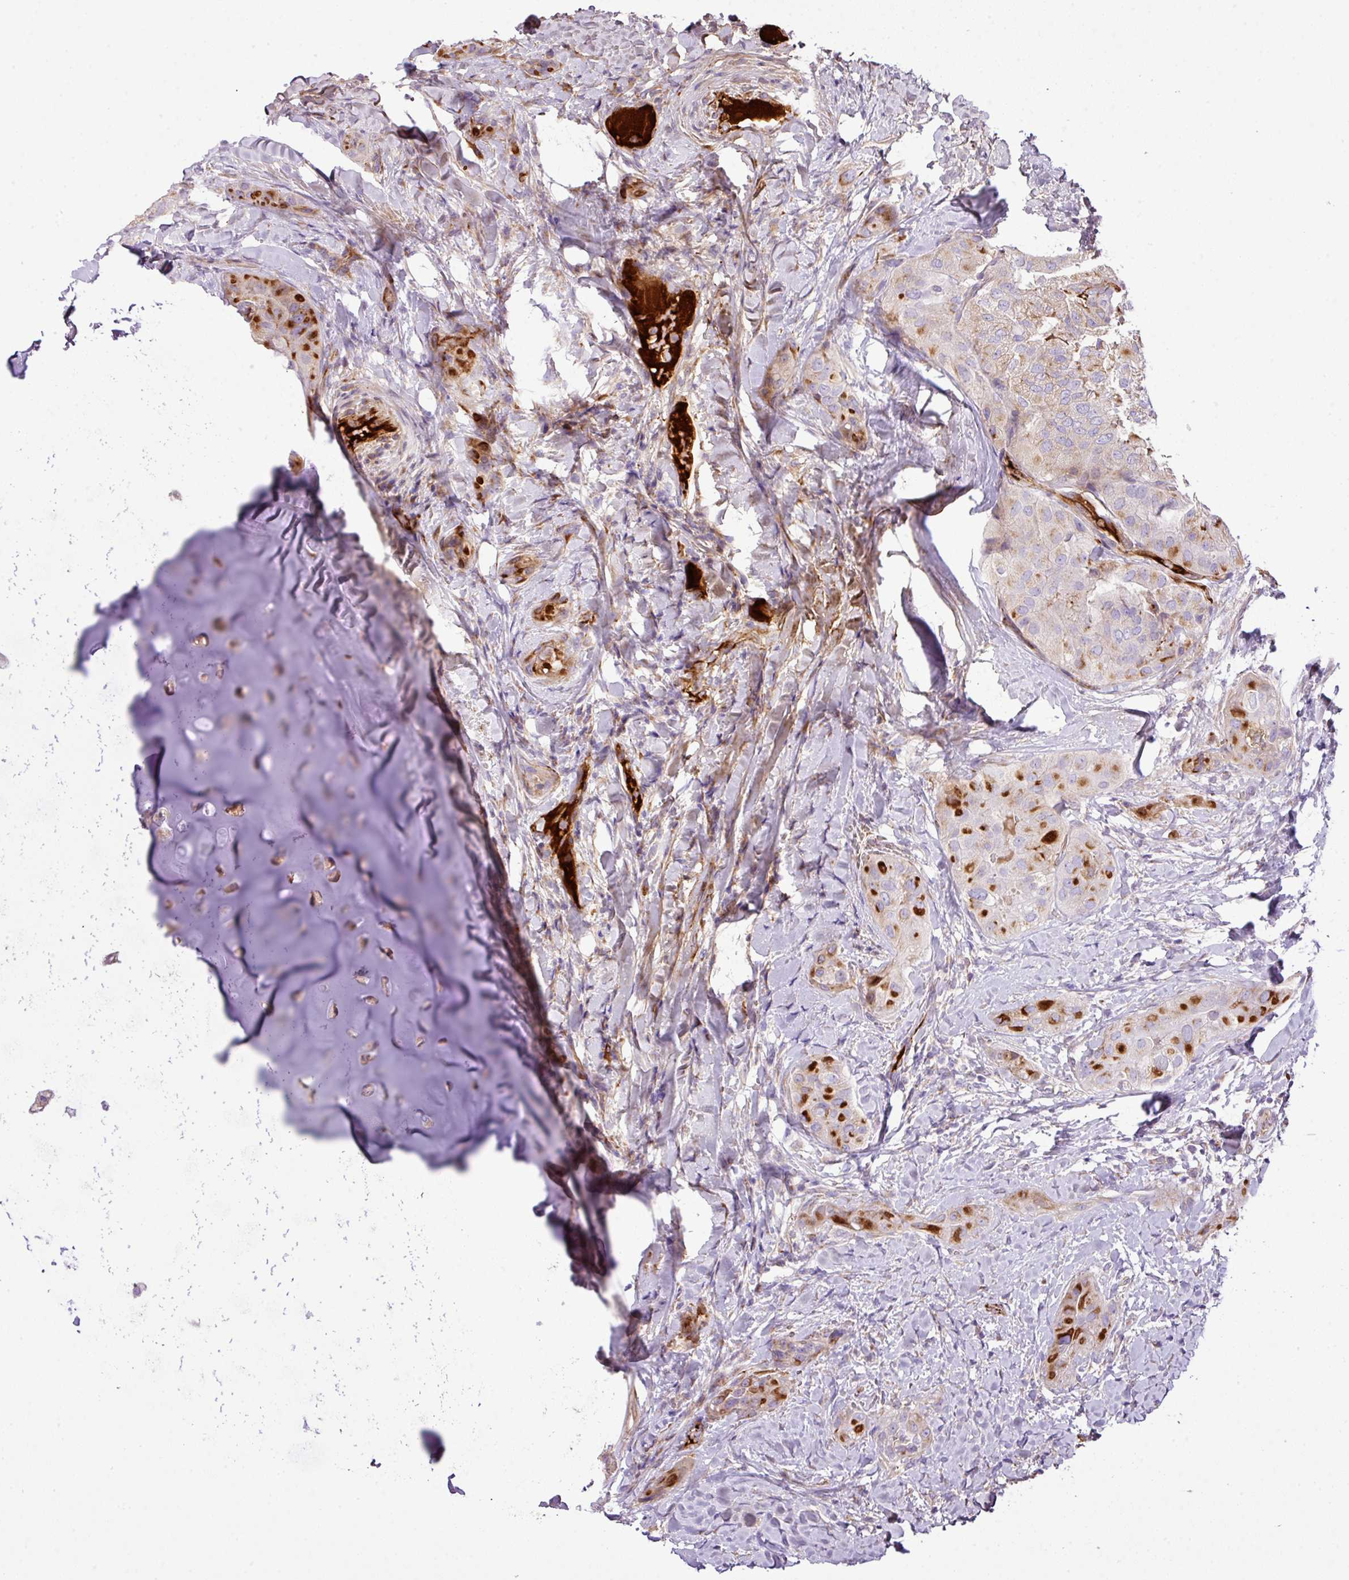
{"staining": {"intensity": "strong", "quantity": "25%-75%", "location": "cytoplasmic/membranous"}, "tissue": "thyroid cancer", "cell_type": "Tumor cells", "image_type": "cancer", "snomed": [{"axis": "morphology", "description": "Normal tissue, NOS"}, {"axis": "morphology", "description": "Papillary adenocarcinoma, NOS"}, {"axis": "topography", "description": "Thyroid gland"}], "caption": "Papillary adenocarcinoma (thyroid) stained with a protein marker reveals strong staining in tumor cells.", "gene": "CTXN2", "patient": {"sex": "female", "age": 59}}